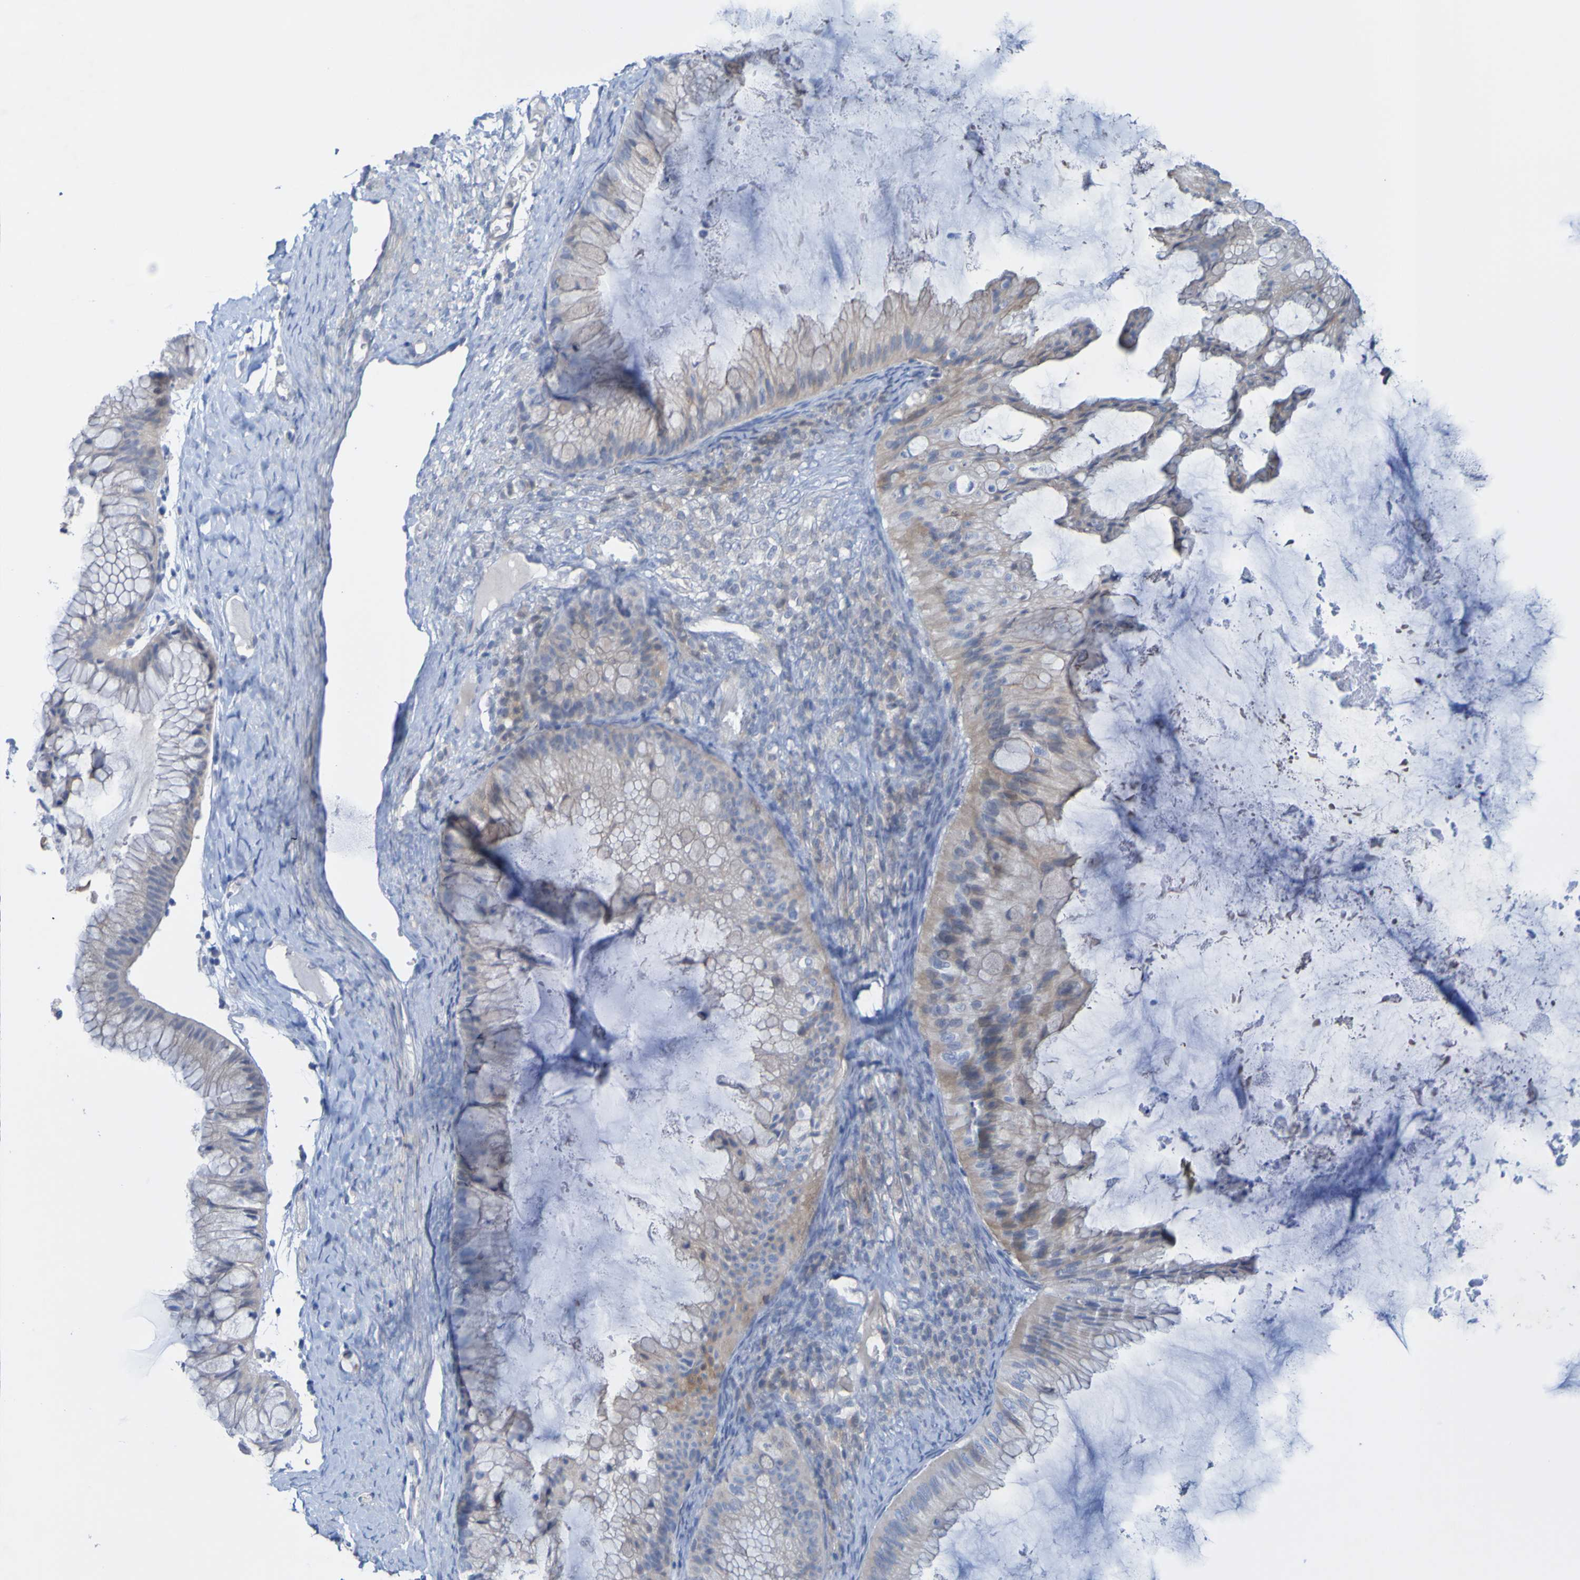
{"staining": {"intensity": "weak", "quantity": ">75%", "location": "cytoplasmic/membranous"}, "tissue": "ovarian cancer", "cell_type": "Tumor cells", "image_type": "cancer", "snomed": [{"axis": "morphology", "description": "Cystadenocarcinoma, mucinous, NOS"}, {"axis": "topography", "description": "Ovary"}], "caption": "A brown stain labels weak cytoplasmic/membranous staining of a protein in human ovarian mucinous cystadenocarcinoma tumor cells.", "gene": "ACMSD", "patient": {"sex": "female", "age": 61}}